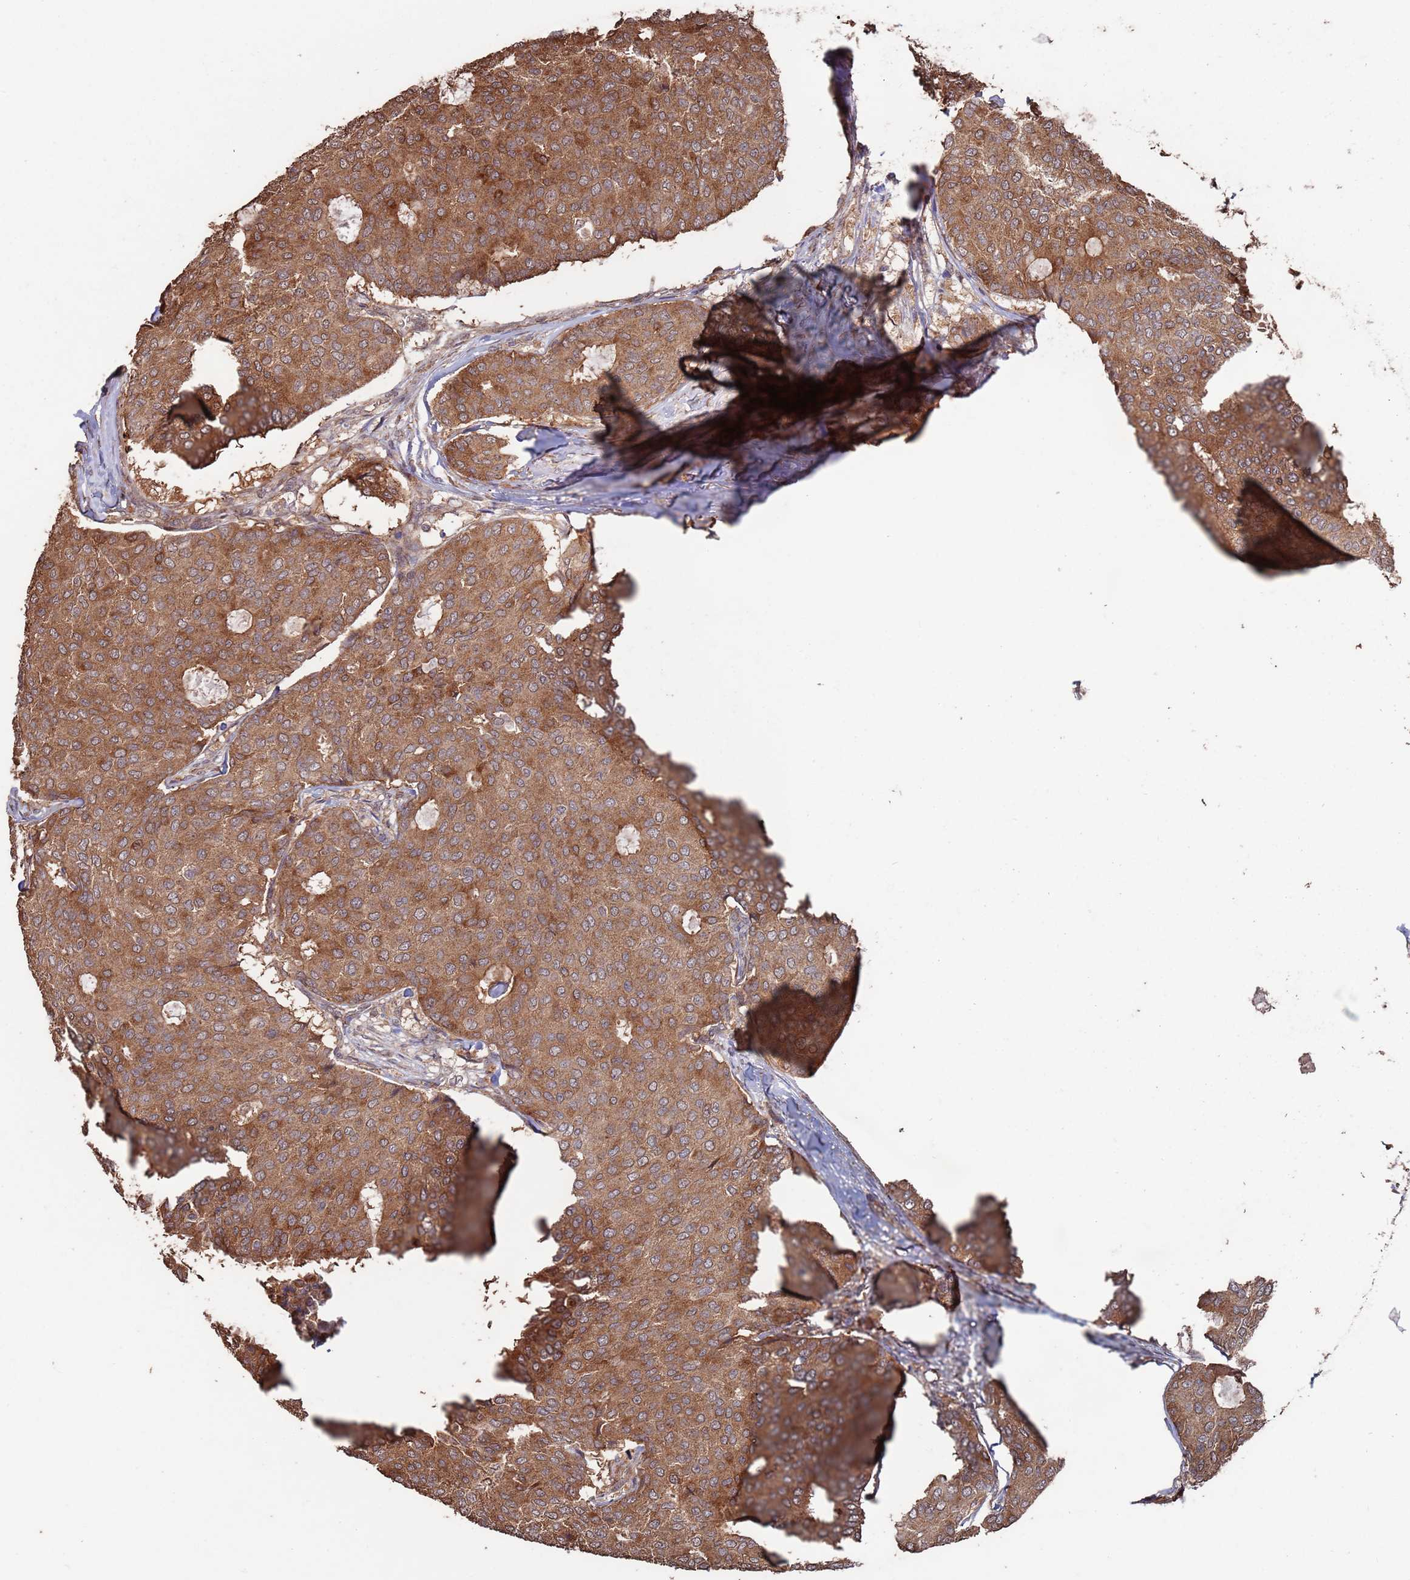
{"staining": {"intensity": "moderate", "quantity": ">75%", "location": "cytoplasmic/membranous"}, "tissue": "breast cancer", "cell_type": "Tumor cells", "image_type": "cancer", "snomed": [{"axis": "morphology", "description": "Duct carcinoma"}, {"axis": "topography", "description": "Breast"}], "caption": "This histopathology image reveals invasive ductal carcinoma (breast) stained with immunohistochemistry (IHC) to label a protein in brown. The cytoplasmic/membranous of tumor cells show moderate positivity for the protein. Nuclei are counter-stained blue.", "gene": "PRR7", "patient": {"sex": "female", "age": 75}}